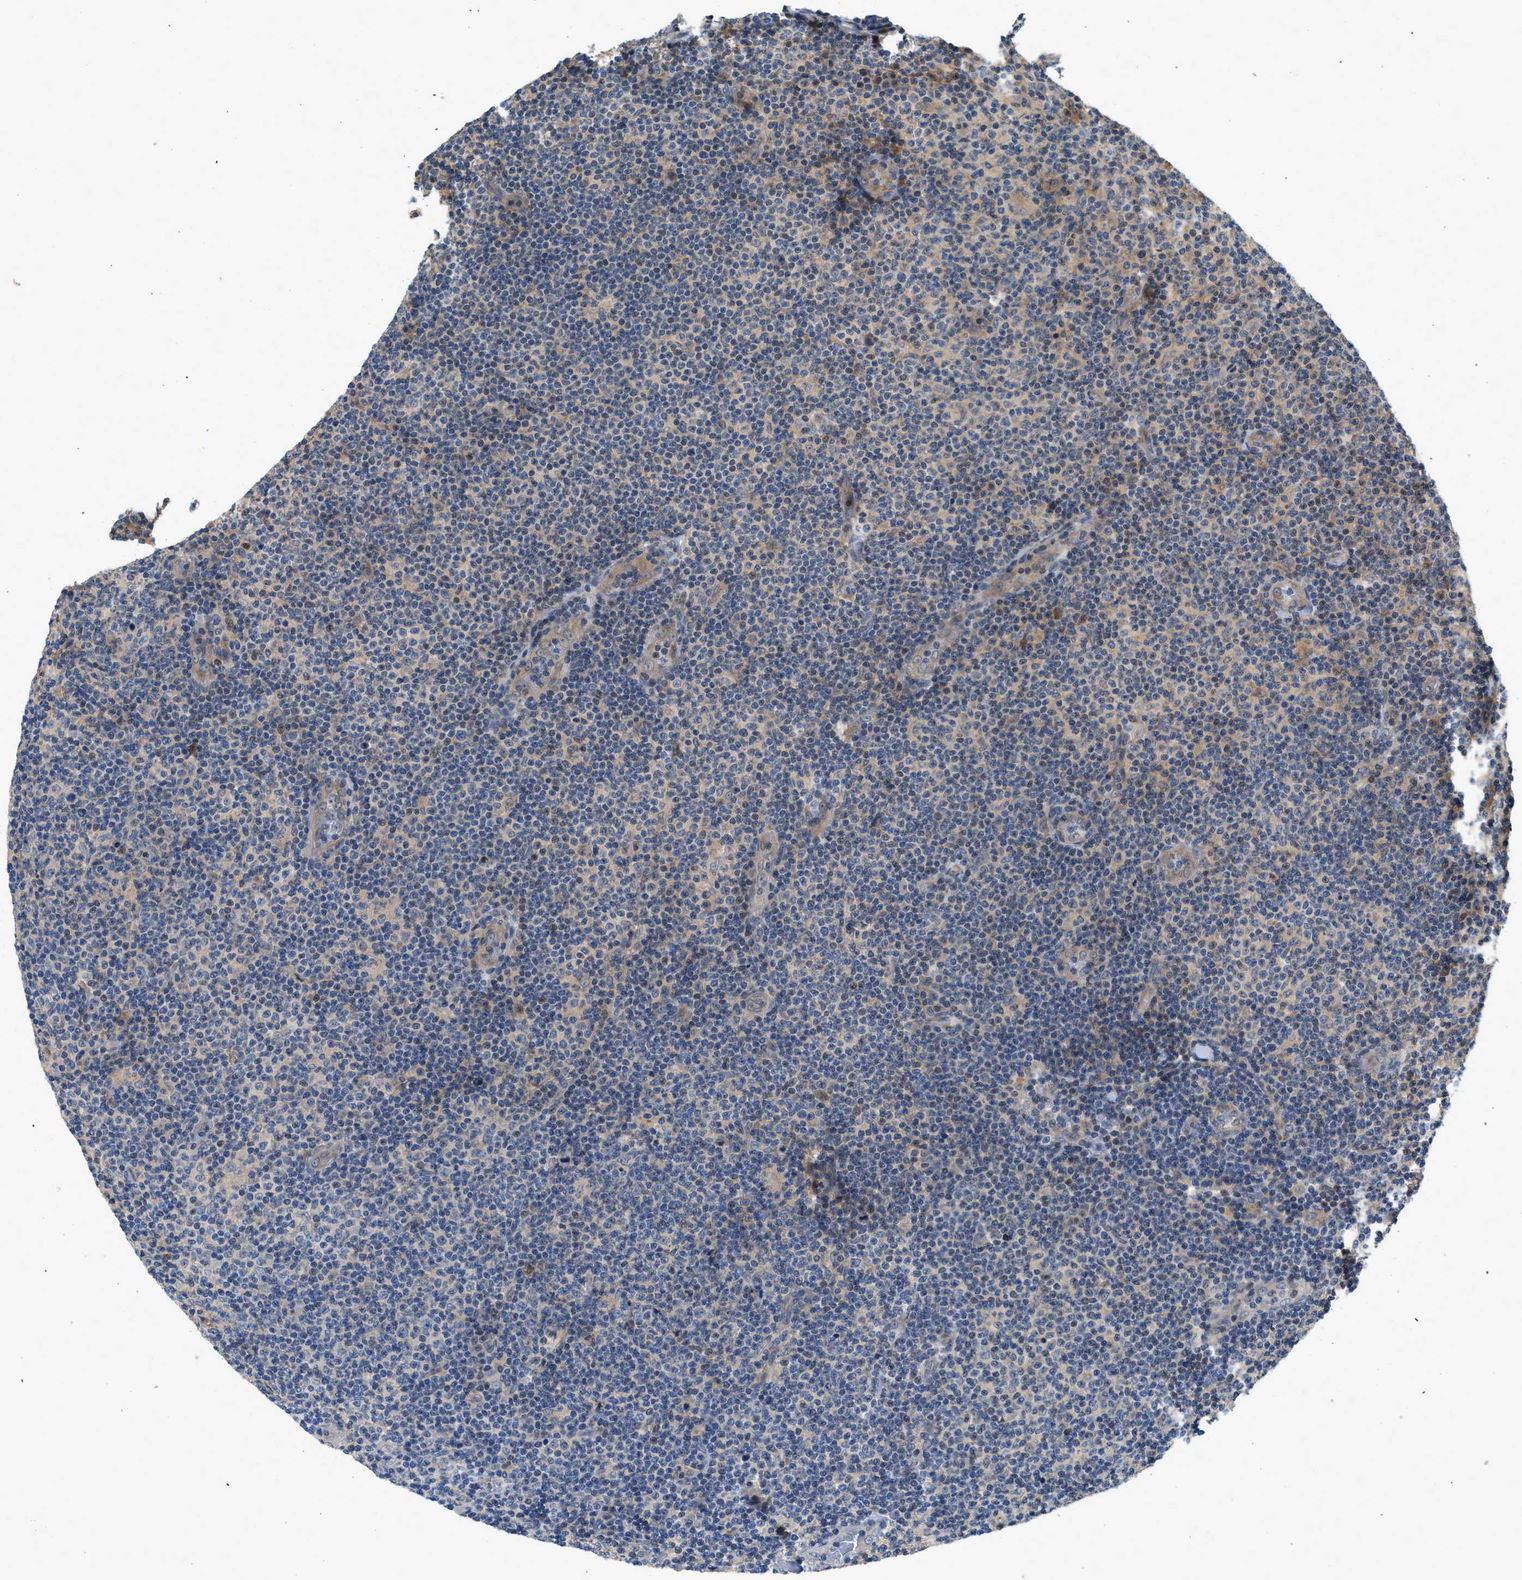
{"staining": {"intensity": "weak", "quantity": "25%-75%", "location": "cytoplasmic/membranous,nuclear"}, "tissue": "lymphoma", "cell_type": "Tumor cells", "image_type": "cancer", "snomed": [{"axis": "morphology", "description": "Malignant lymphoma, non-Hodgkin's type, Low grade"}, {"axis": "topography", "description": "Lymph node"}], "caption": "The photomicrograph shows staining of lymphoma, revealing weak cytoplasmic/membranous and nuclear protein staining (brown color) within tumor cells. The staining was performed using DAB, with brown indicating positive protein expression. Nuclei are stained blue with hematoxylin.", "gene": "GPR31", "patient": {"sex": "male", "age": 83}}